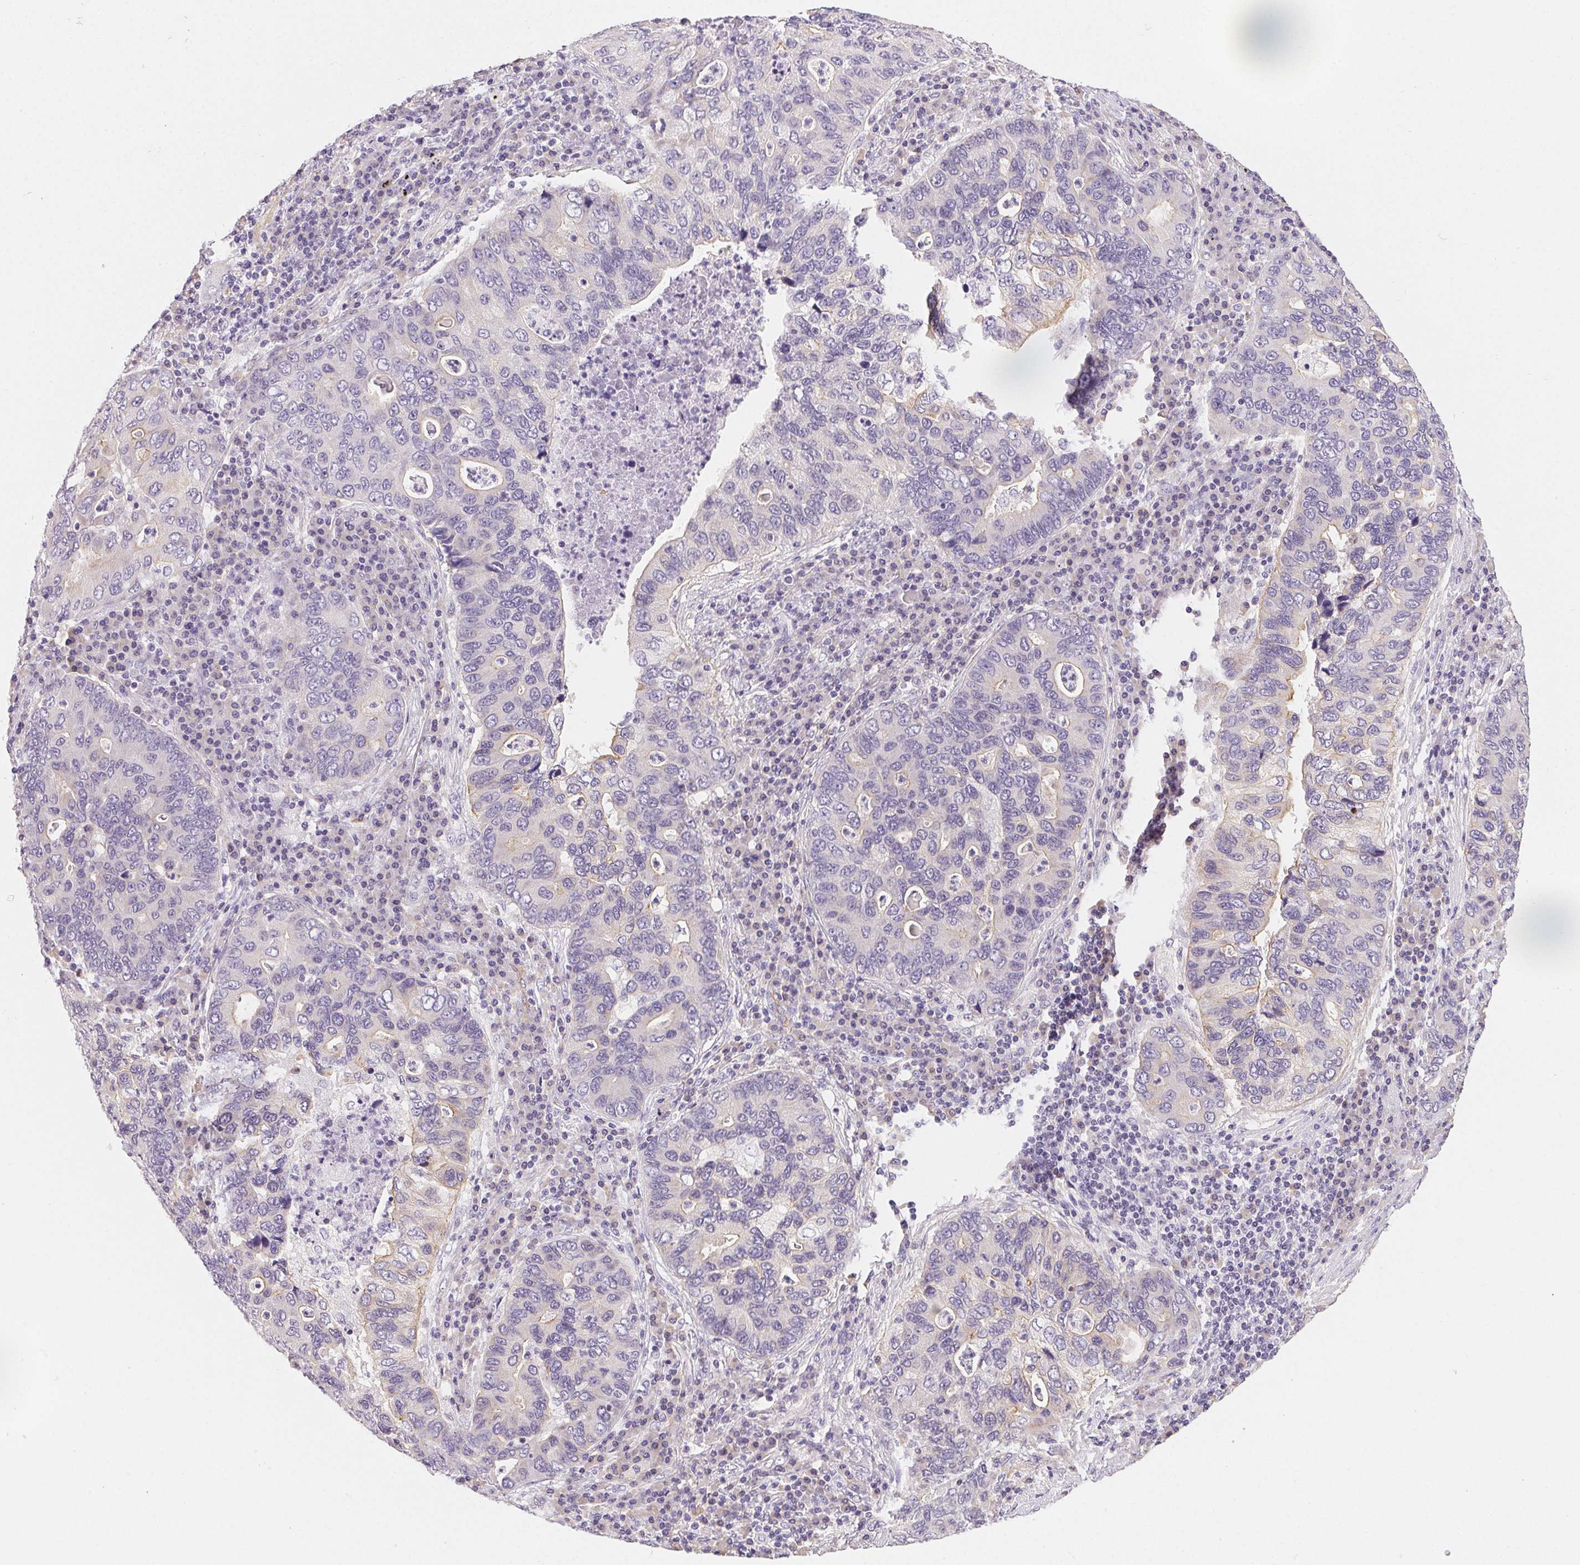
{"staining": {"intensity": "moderate", "quantity": "<25%", "location": "cytoplasmic/membranous"}, "tissue": "lung cancer", "cell_type": "Tumor cells", "image_type": "cancer", "snomed": [{"axis": "morphology", "description": "Adenocarcinoma, NOS"}, {"axis": "morphology", "description": "Adenocarcinoma, metastatic, NOS"}, {"axis": "topography", "description": "Lymph node"}, {"axis": "topography", "description": "Lung"}], "caption": "A high-resolution micrograph shows immunohistochemistry staining of metastatic adenocarcinoma (lung), which shows moderate cytoplasmic/membranous staining in about <25% of tumor cells.", "gene": "CSN1S1", "patient": {"sex": "female", "age": 54}}